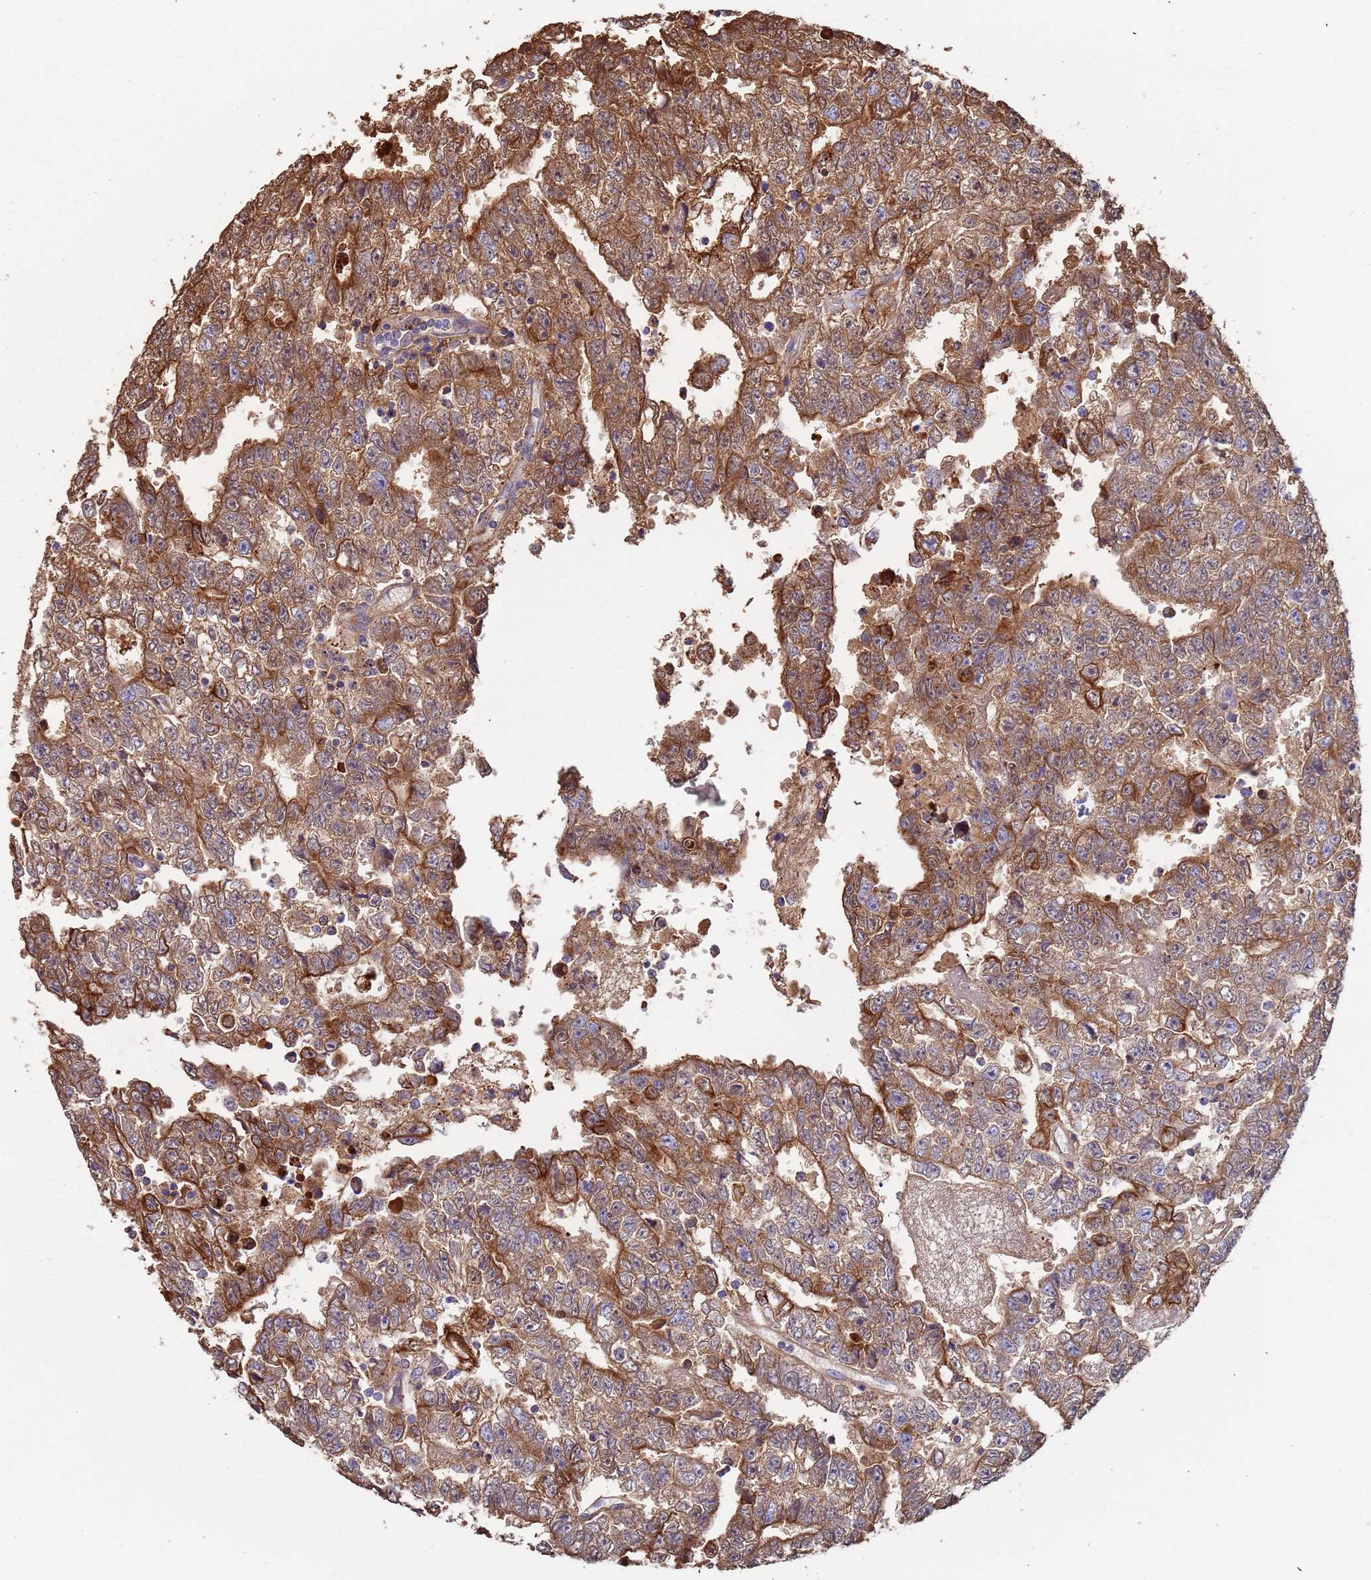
{"staining": {"intensity": "moderate", "quantity": ">75%", "location": "cytoplasmic/membranous"}, "tissue": "testis cancer", "cell_type": "Tumor cells", "image_type": "cancer", "snomed": [{"axis": "morphology", "description": "Carcinoma, Embryonal, NOS"}, {"axis": "topography", "description": "Testis"}], "caption": "A histopathology image of human testis embryonal carcinoma stained for a protein shows moderate cytoplasmic/membranous brown staining in tumor cells.", "gene": "CYSLTR2", "patient": {"sex": "male", "age": 25}}